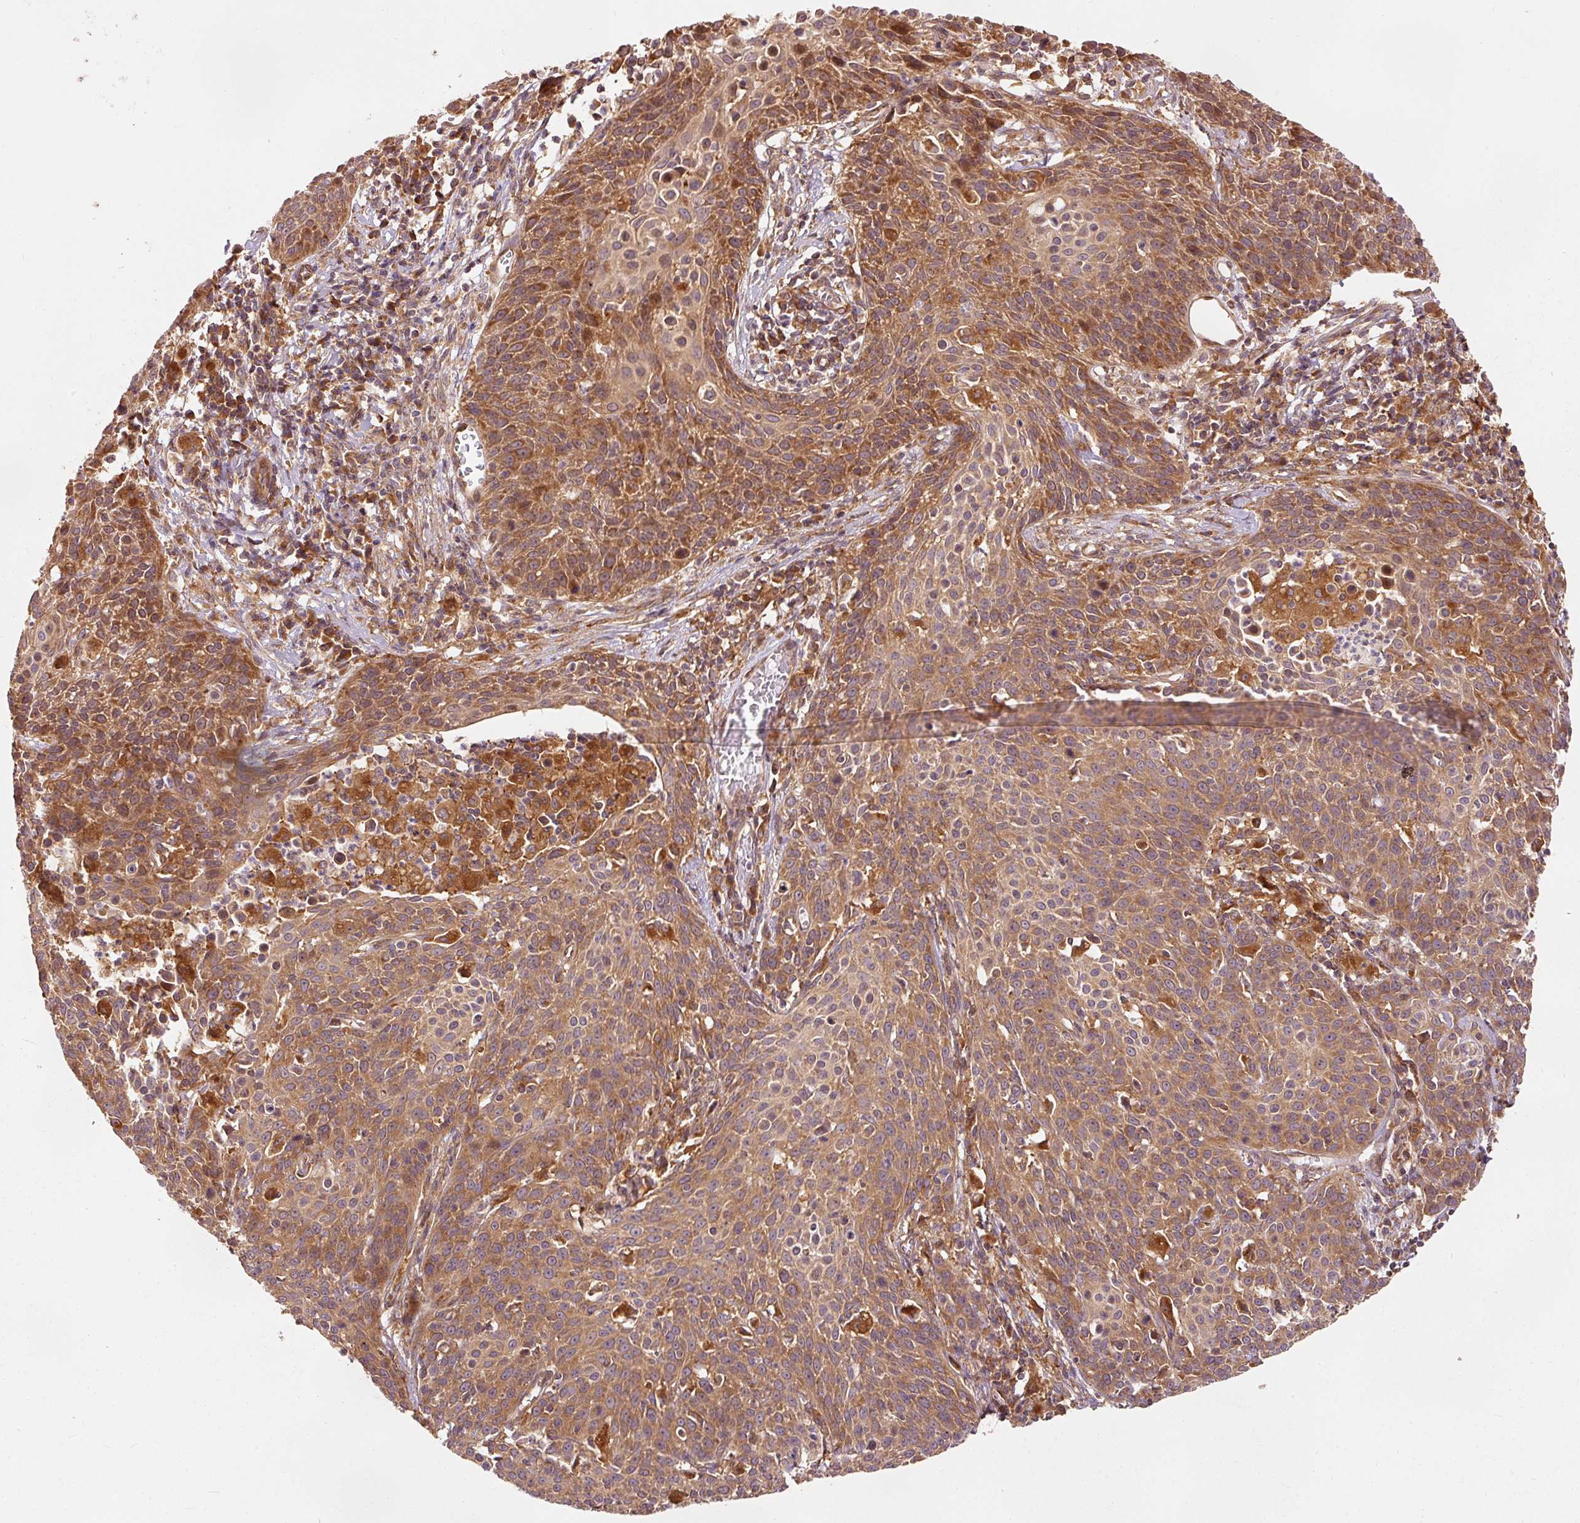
{"staining": {"intensity": "moderate", "quantity": ">75%", "location": "cytoplasmic/membranous"}, "tissue": "cervical cancer", "cell_type": "Tumor cells", "image_type": "cancer", "snomed": [{"axis": "morphology", "description": "Squamous cell carcinoma, NOS"}, {"axis": "topography", "description": "Cervix"}], "caption": "Immunohistochemistry (IHC) image of human cervical cancer stained for a protein (brown), which demonstrates medium levels of moderate cytoplasmic/membranous positivity in approximately >75% of tumor cells.", "gene": "EIF3B", "patient": {"sex": "female", "age": 38}}